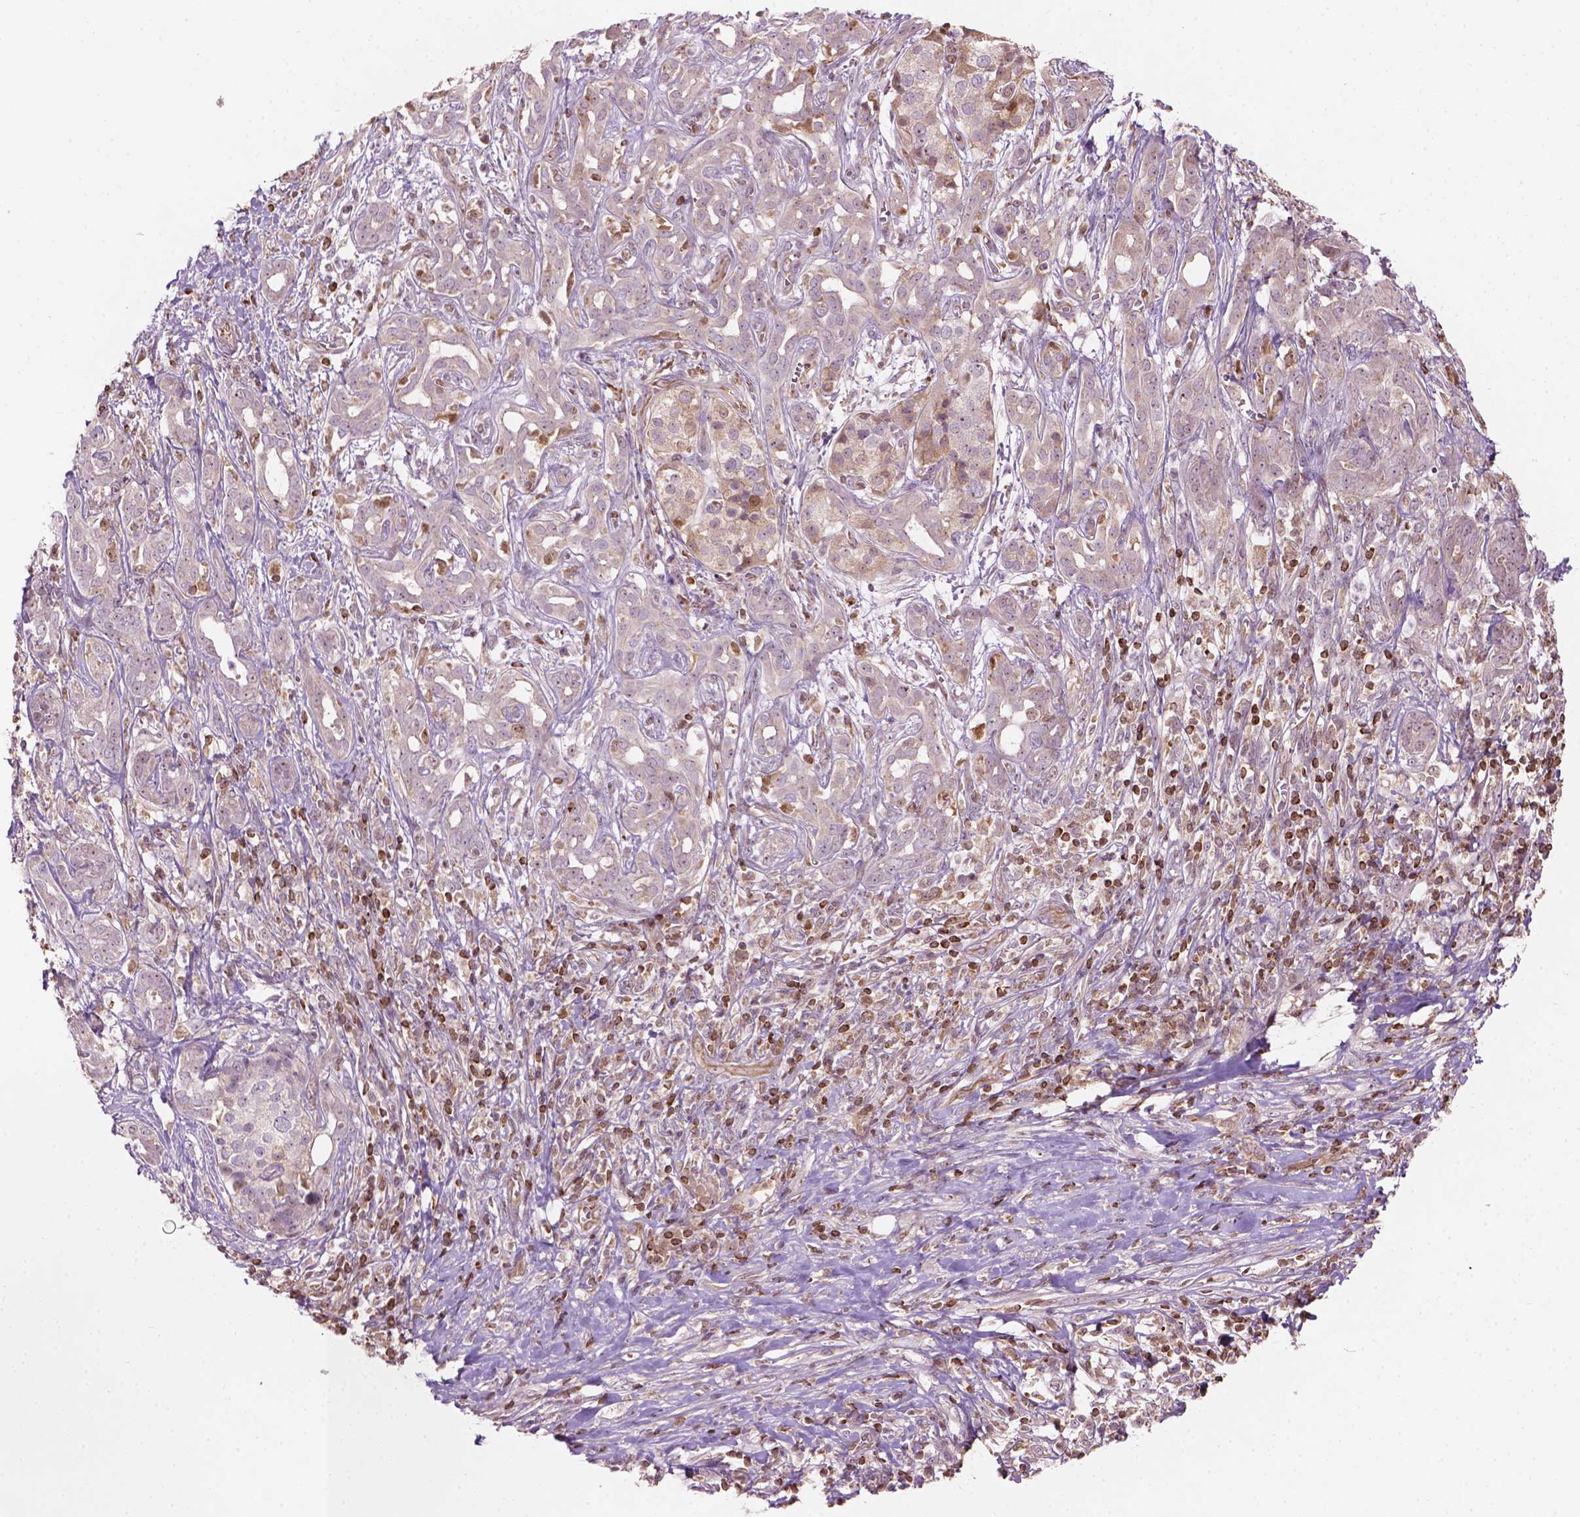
{"staining": {"intensity": "negative", "quantity": "none", "location": "none"}, "tissue": "pancreatic cancer", "cell_type": "Tumor cells", "image_type": "cancer", "snomed": [{"axis": "morphology", "description": "Adenocarcinoma, NOS"}, {"axis": "topography", "description": "Pancreas"}], "caption": "Tumor cells are negative for protein expression in human adenocarcinoma (pancreatic).", "gene": "SMC2", "patient": {"sex": "male", "age": 61}}